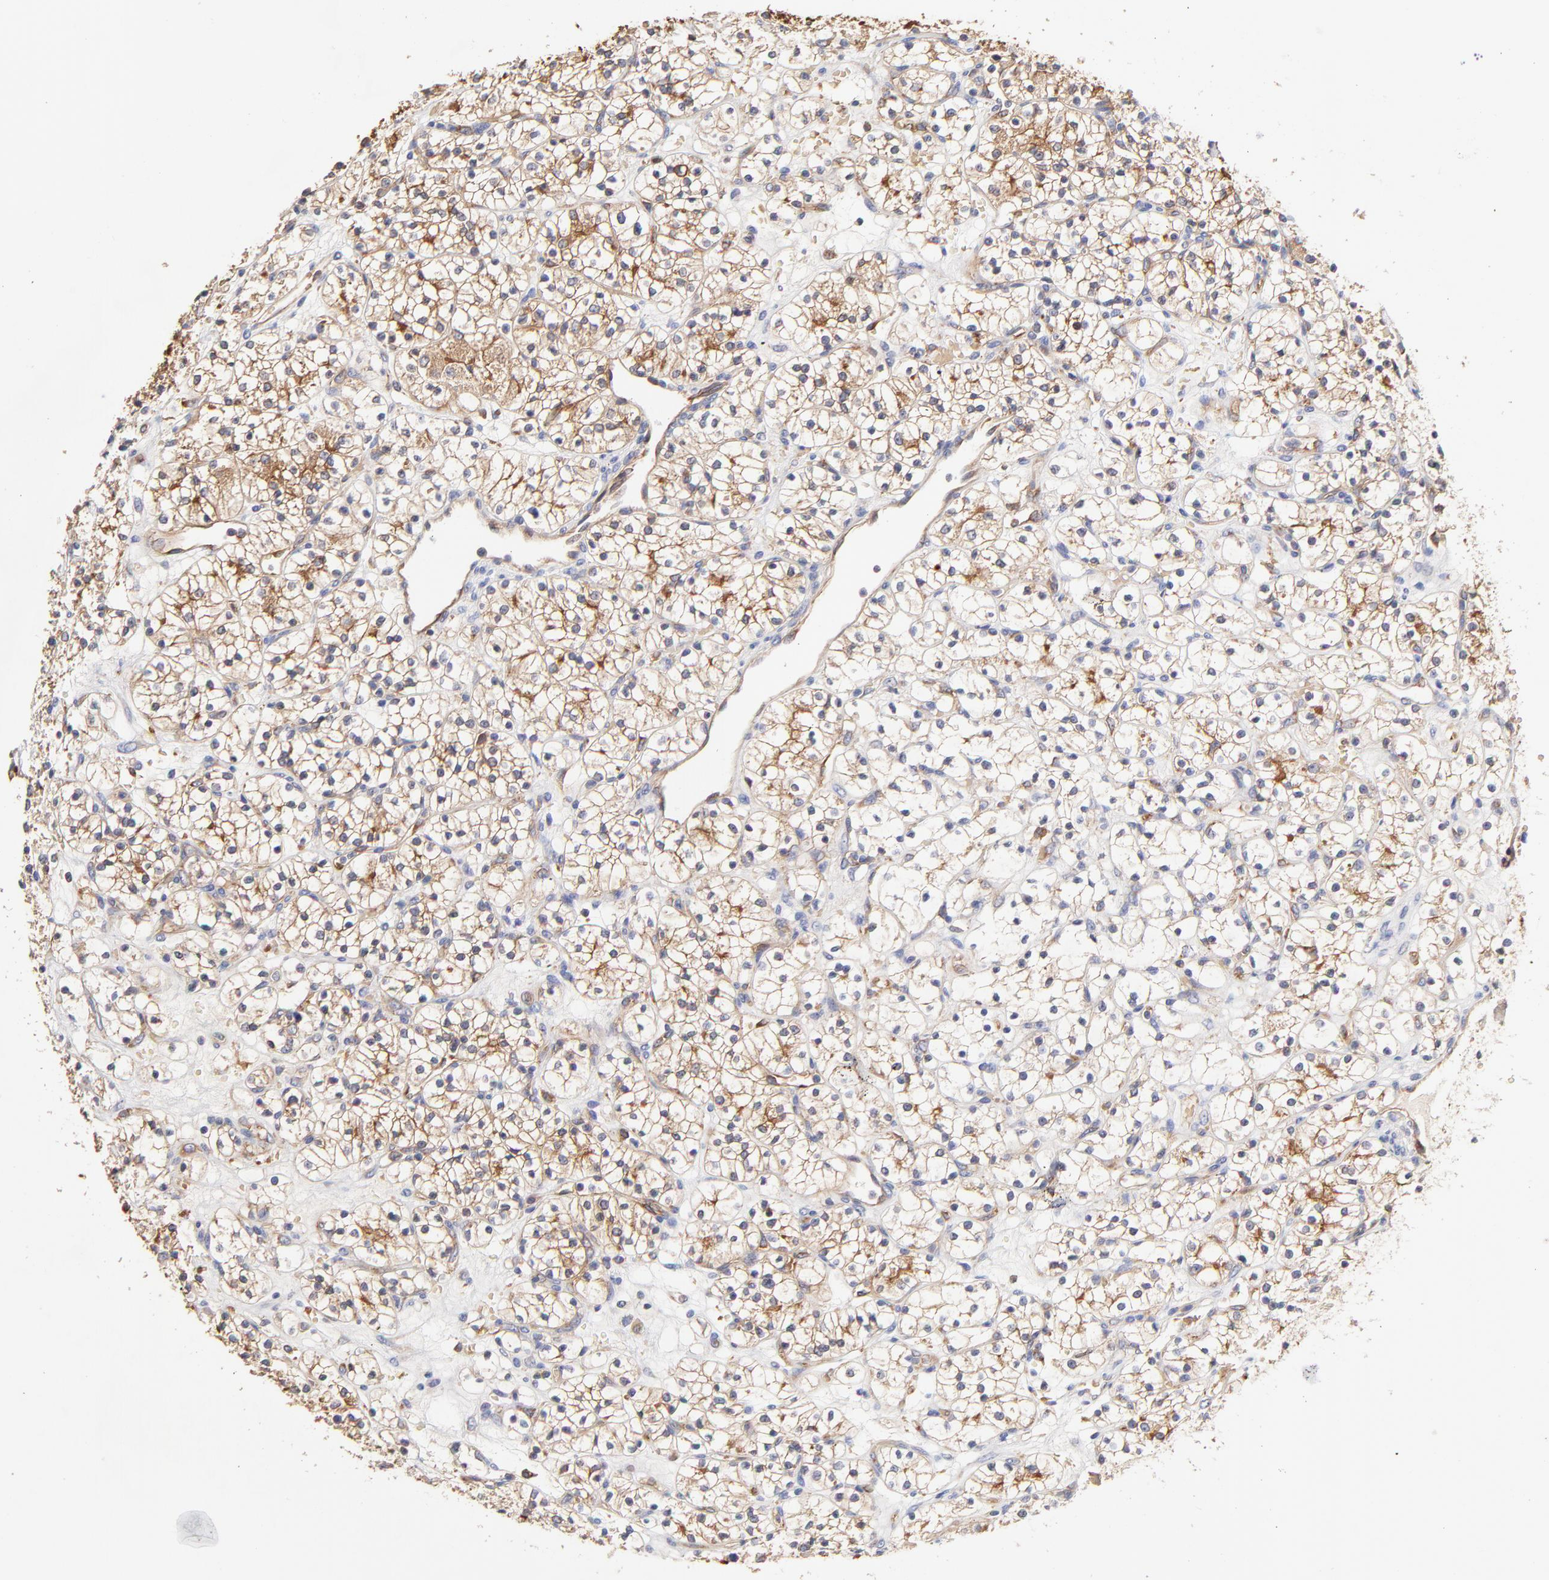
{"staining": {"intensity": "moderate", "quantity": ">75%", "location": "cytoplasmic/membranous"}, "tissue": "renal cancer", "cell_type": "Tumor cells", "image_type": "cancer", "snomed": [{"axis": "morphology", "description": "Adenocarcinoma, NOS"}, {"axis": "topography", "description": "Kidney"}], "caption": "Protein expression analysis of renal cancer shows moderate cytoplasmic/membranous staining in about >75% of tumor cells. Using DAB (brown) and hematoxylin (blue) stains, captured at high magnification using brightfield microscopy.", "gene": "CD2AP", "patient": {"sex": "female", "age": 60}}